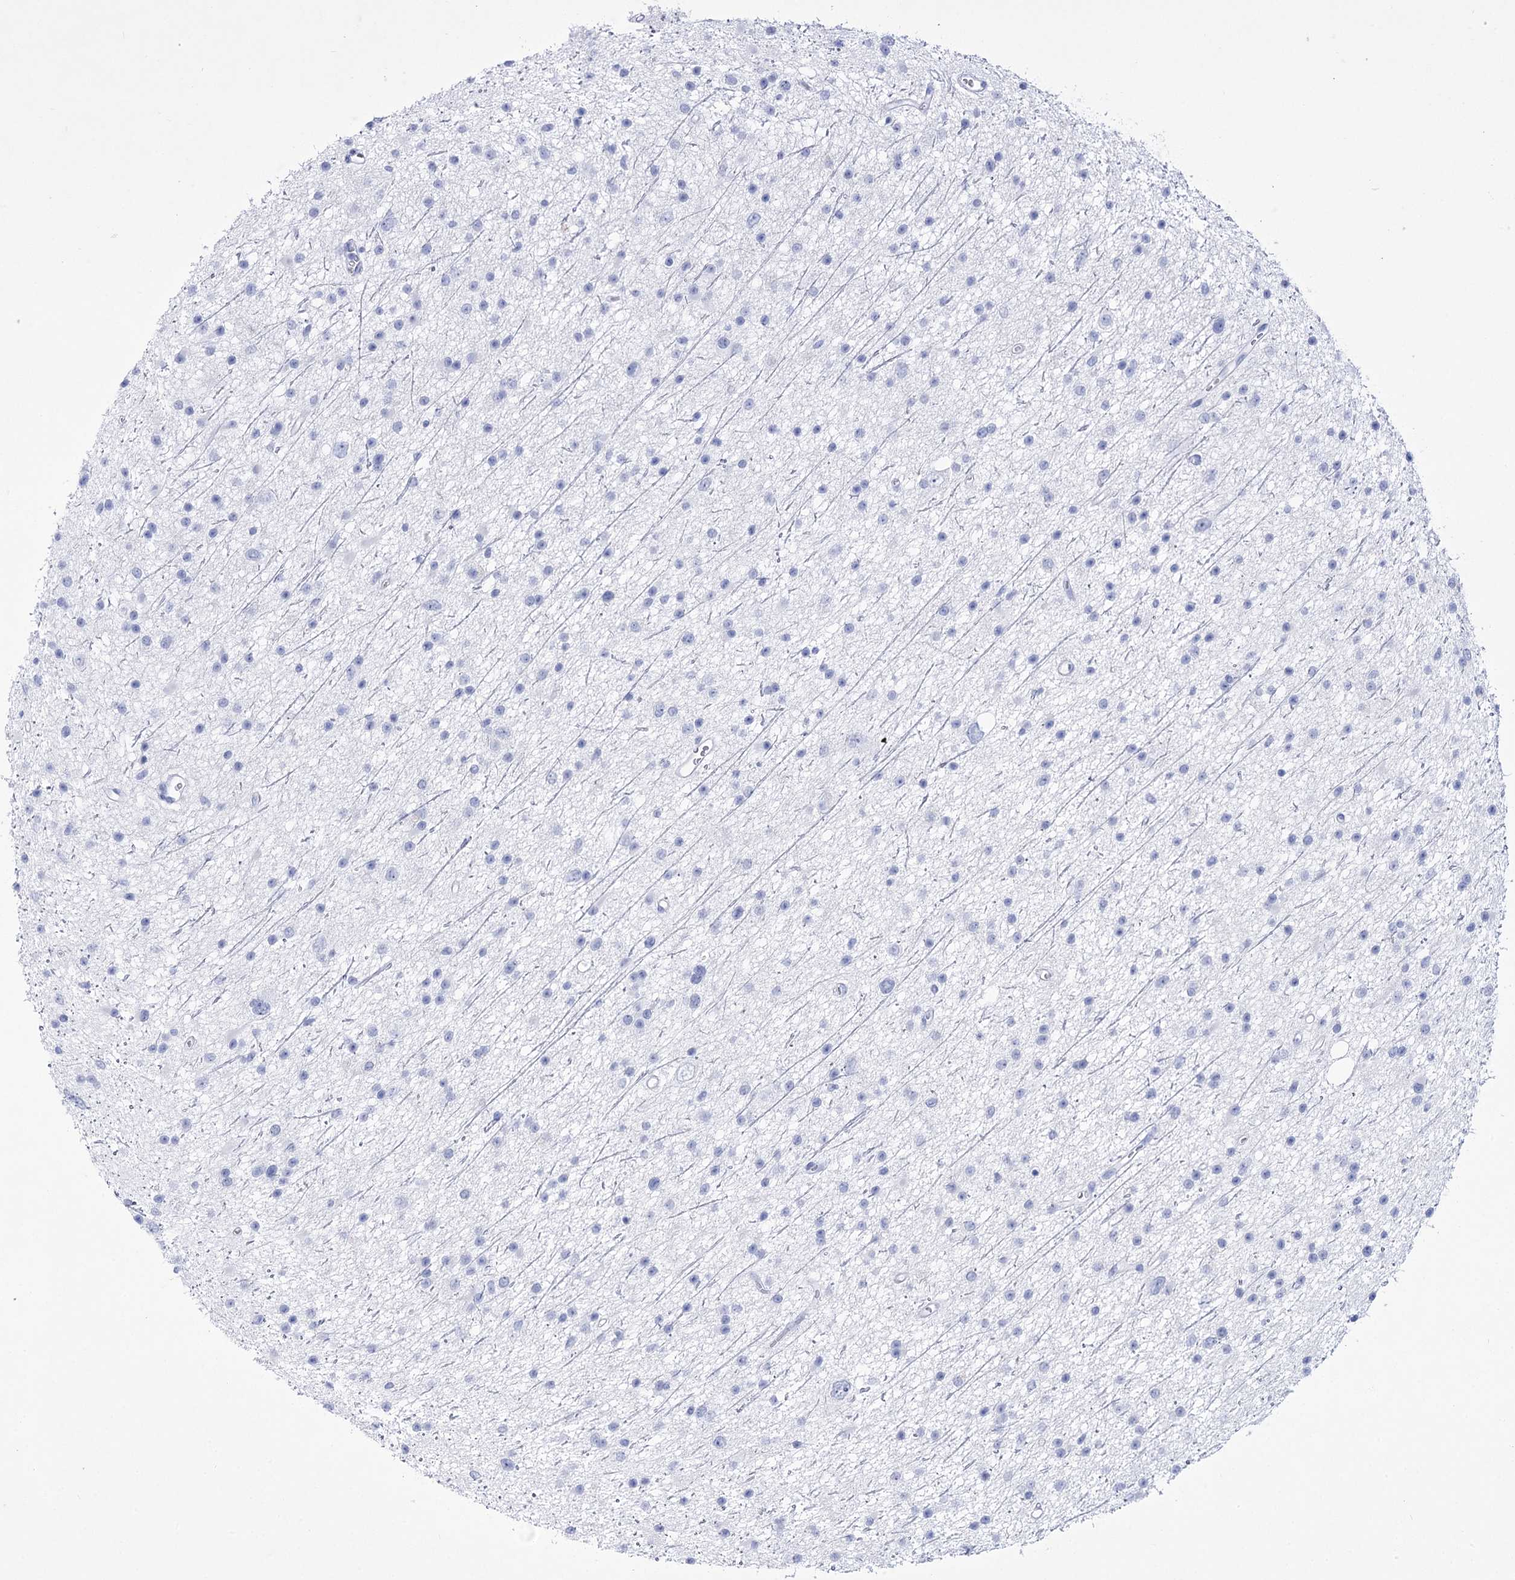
{"staining": {"intensity": "negative", "quantity": "none", "location": "none"}, "tissue": "glioma", "cell_type": "Tumor cells", "image_type": "cancer", "snomed": [{"axis": "morphology", "description": "Glioma, malignant, Low grade"}, {"axis": "topography", "description": "Cerebral cortex"}], "caption": "The histopathology image demonstrates no significant staining in tumor cells of glioma.", "gene": "RNF186", "patient": {"sex": "female", "age": 39}}